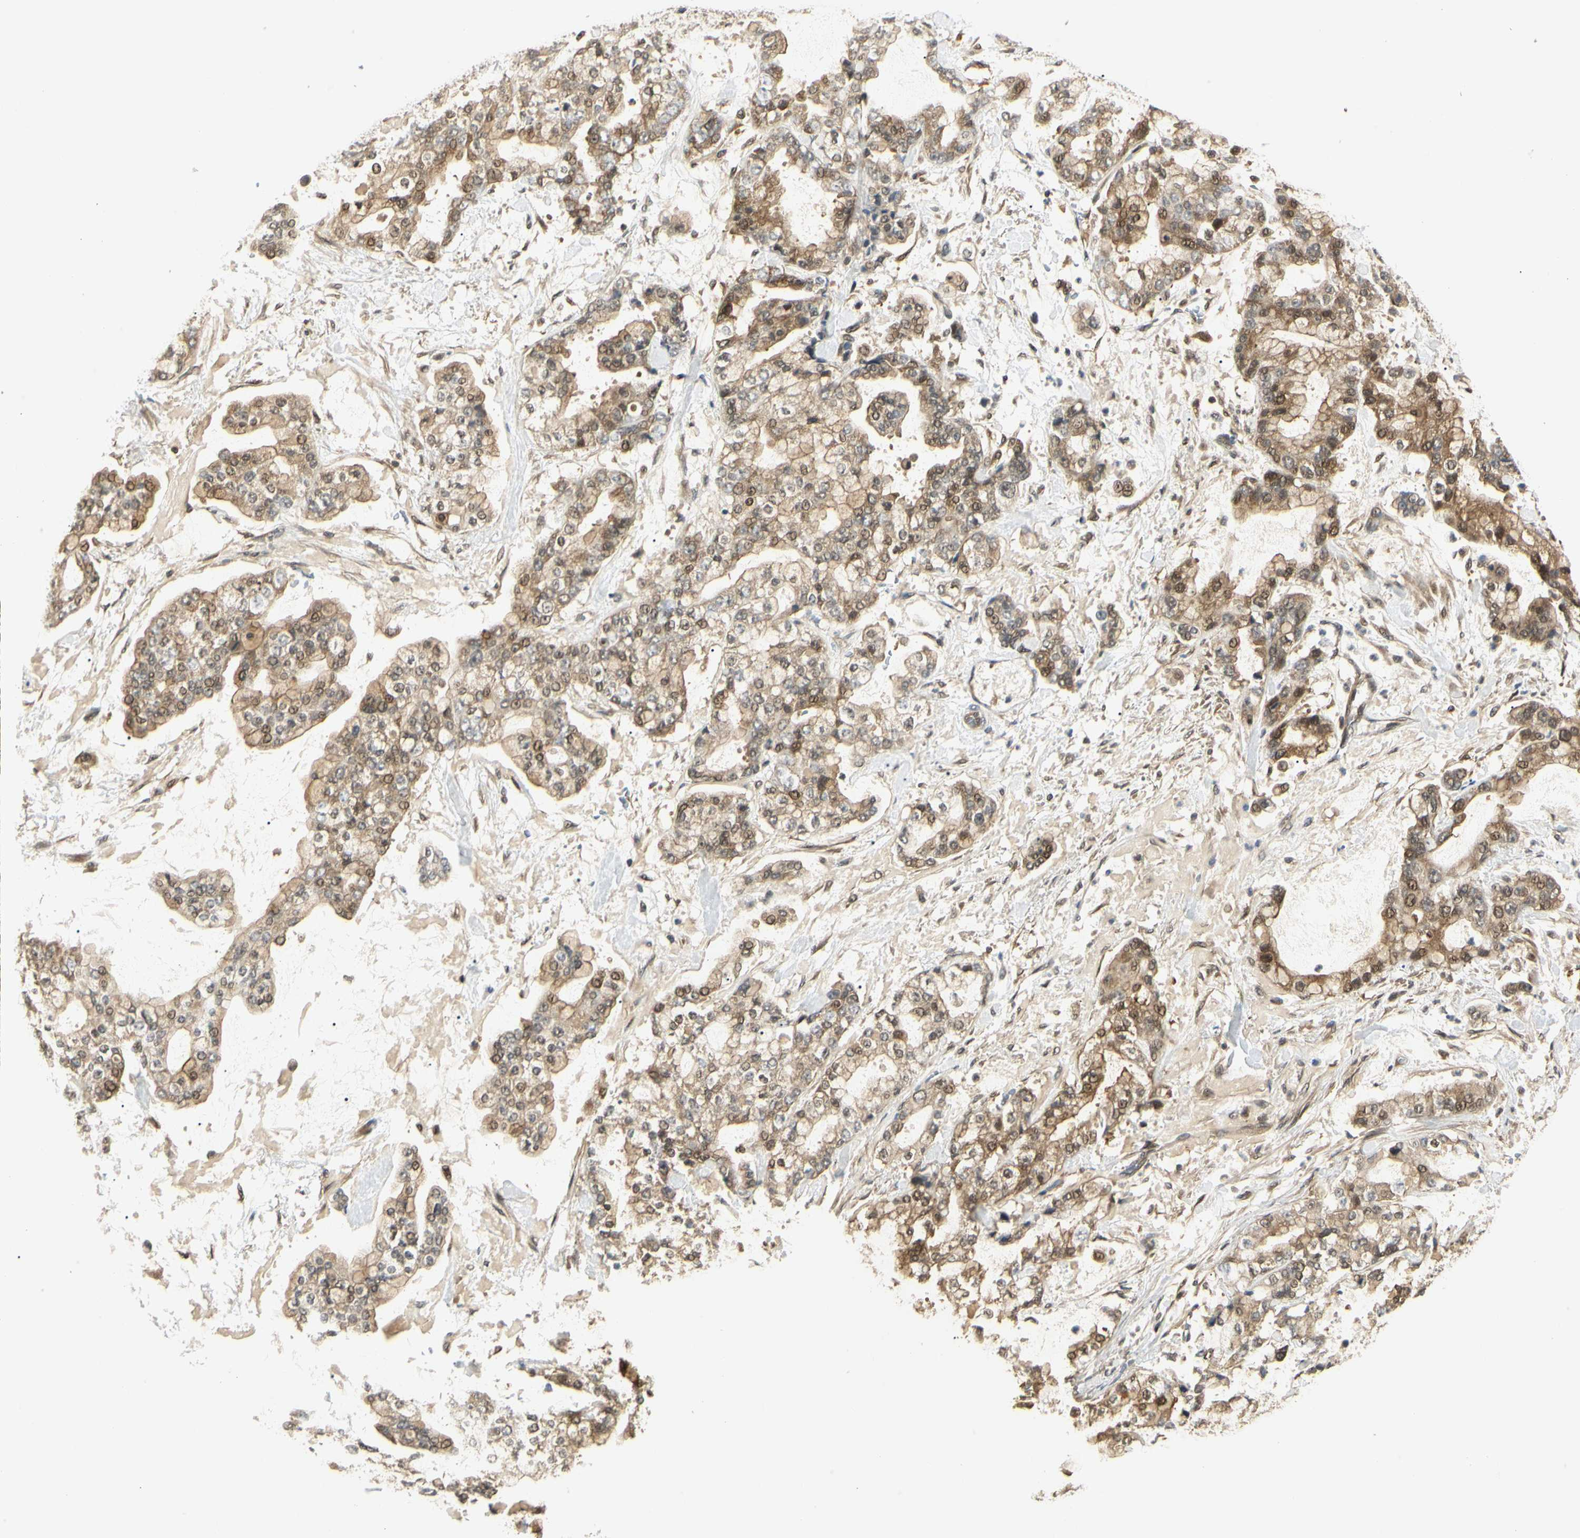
{"staining": {"intensity": "moderate", "quantity": ">75%", "location": "cytoplasmic/membranous,nuclear"}, "tissue": "stomach cancer", "cell_type": "Tumor cells", "image_type": "cancer", "snomed": [{"axis": "morphology", "description": "Normal tissue, NOS"}, {"axis": "morphology", "description": "Adenocarcinoma, NOS"}, {"axis": "topography", "description": "Stomach, upper"}, {"axis": "topography", "description": "Stomach"}], "caption": "DAB (3,3'-diaminobenzidine) immunohistochemical staining of stomach cancer reveals moderate cytoplasmic/membranous and nuclear protein positivity in approximately >75% of tumor cells.", "gene": "UBE2Z", "patient": {"sex": "male", "age": 76}}